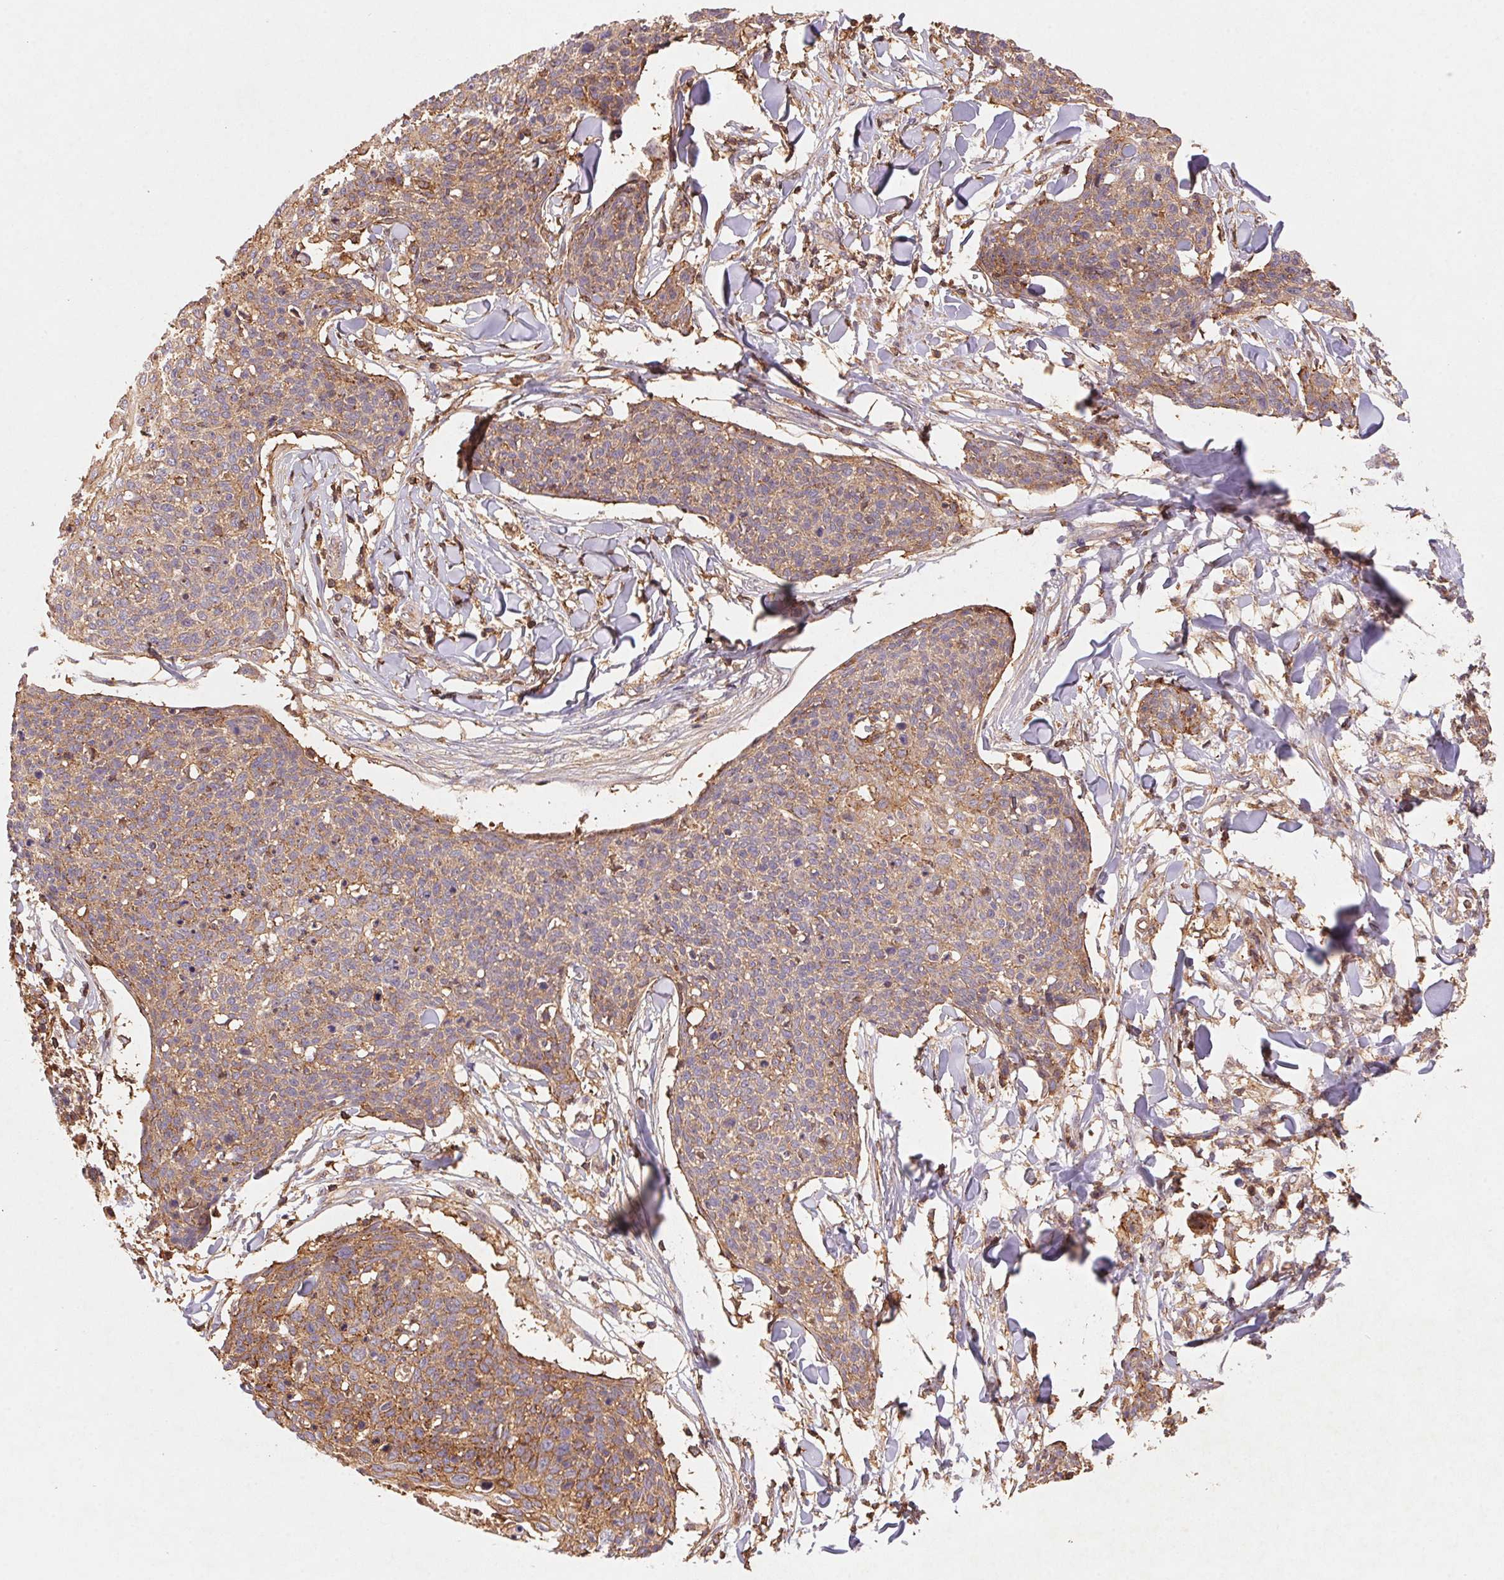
{"staining": {"intensity": "weak", "quantity": "25%-75%", "location": "cytoplasmic/membranous"}, "tissue": "skin cancer", "cell_type": "Tumor cells", "image_type": "cancer", "snomed": [{"axis": "morphology", "description": "Squamous cell carcinoma, NOS"}, {"axis": "topography", "description": "Skin"}, {"axis": "topography", "description": "Vulva"}], "caption": "Protein expression by immunohistochemistry (IHC) exhibits weak cytoplasmic/membranous expression in about 25%-75% of tumor cells in skin cancer.", "gene": "ATG10", "patient": {"sex": "female", "age": 75}}